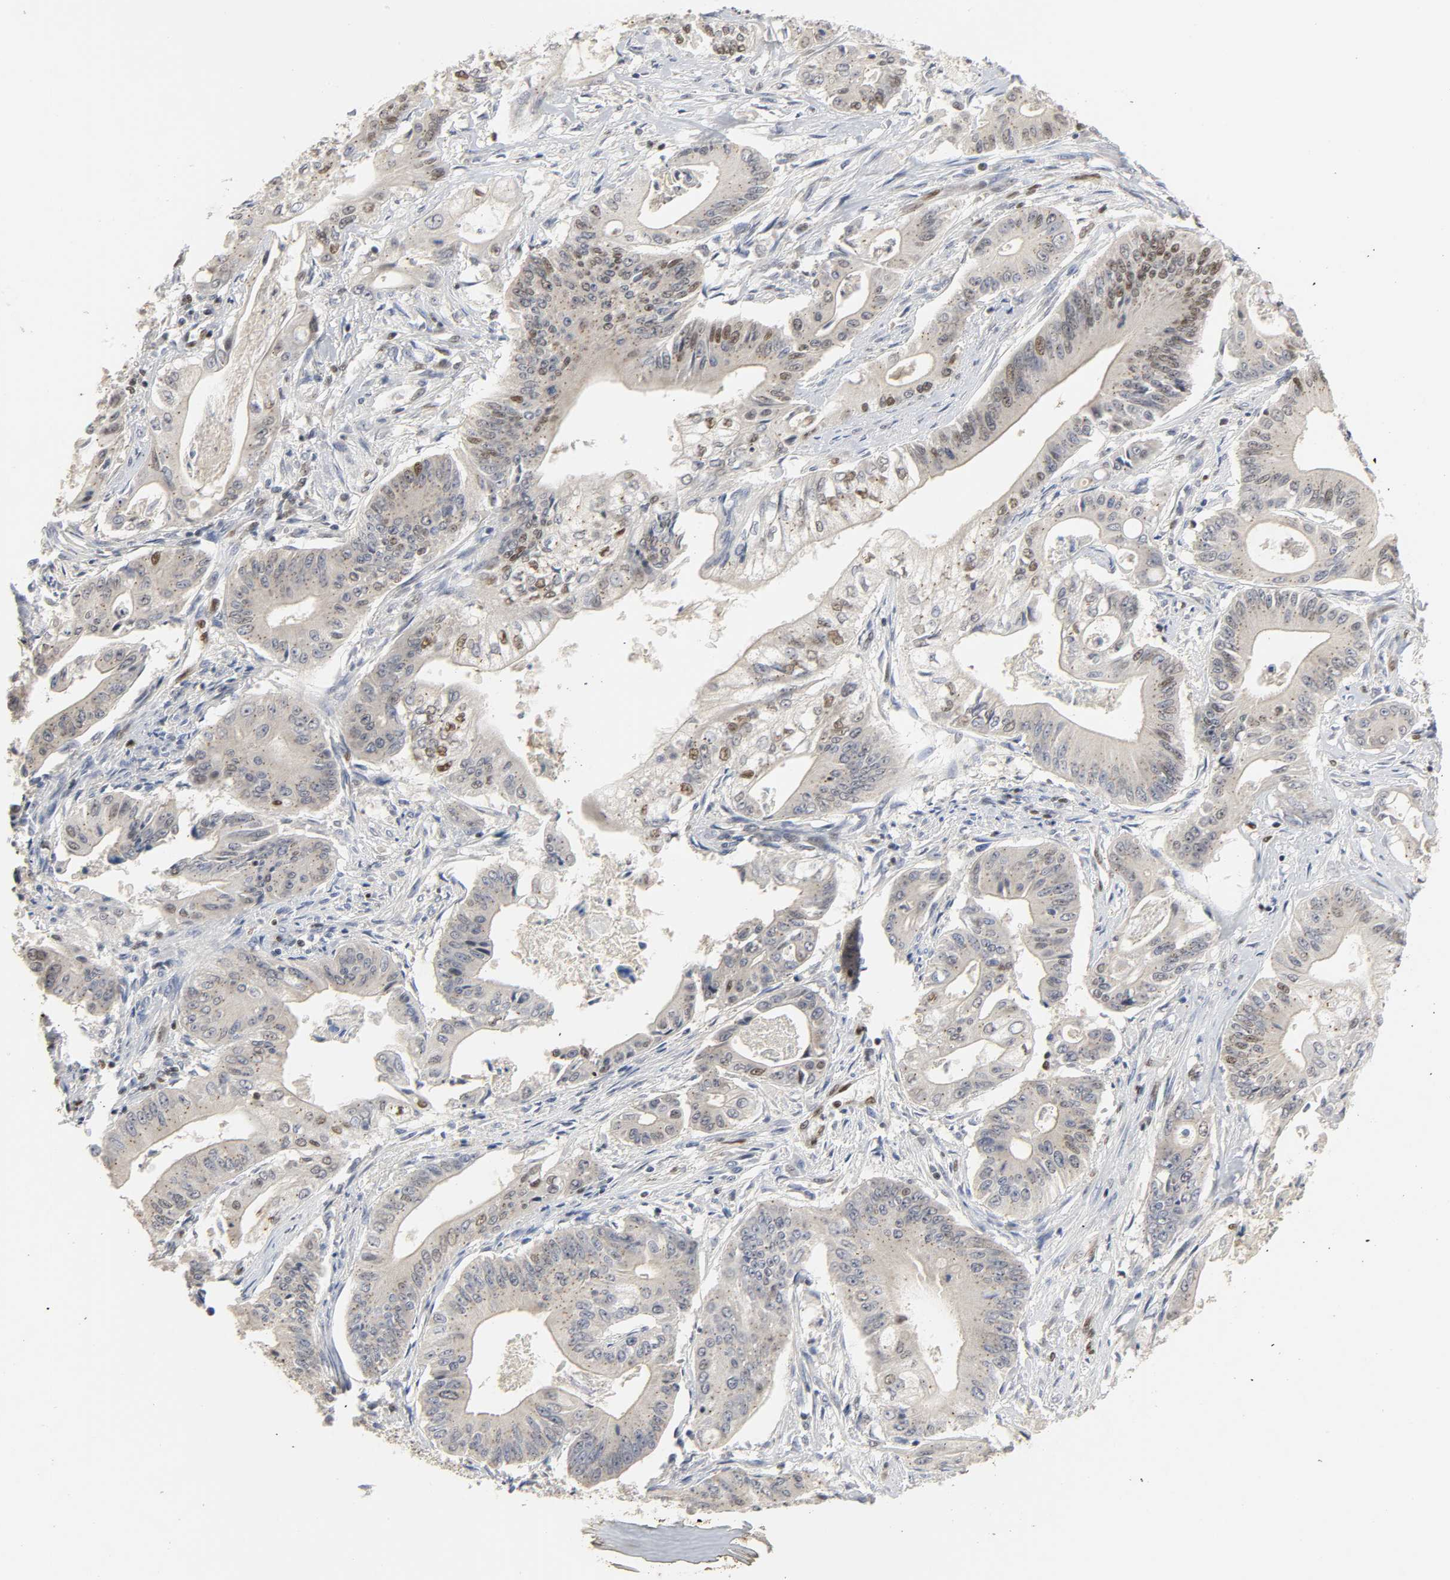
{"staining": {"intensity": "moderate", "quantity": "25%-75%", "location": "nuclear"}, "tissue": "pancreatic cancer", "cell_type": "Tumor cells", "image_type": "cancer", "snomed": [{"axis": "morphology", "description": "Normal tissue, NOS"}, {"axis": "topography", "description": "Lymph node"}], "caption": "Immunohistochemistry (IHC) histopathology image of neoplastic tissue: pancreatic cancer stained using IHC reveals medium levels of moderate protein expression localized specifically in the nuclear of tumor cells, appearing as a nuclear brown color.", "gene": "NCOA6", "patient": {"sex": "male", "age": 62}}